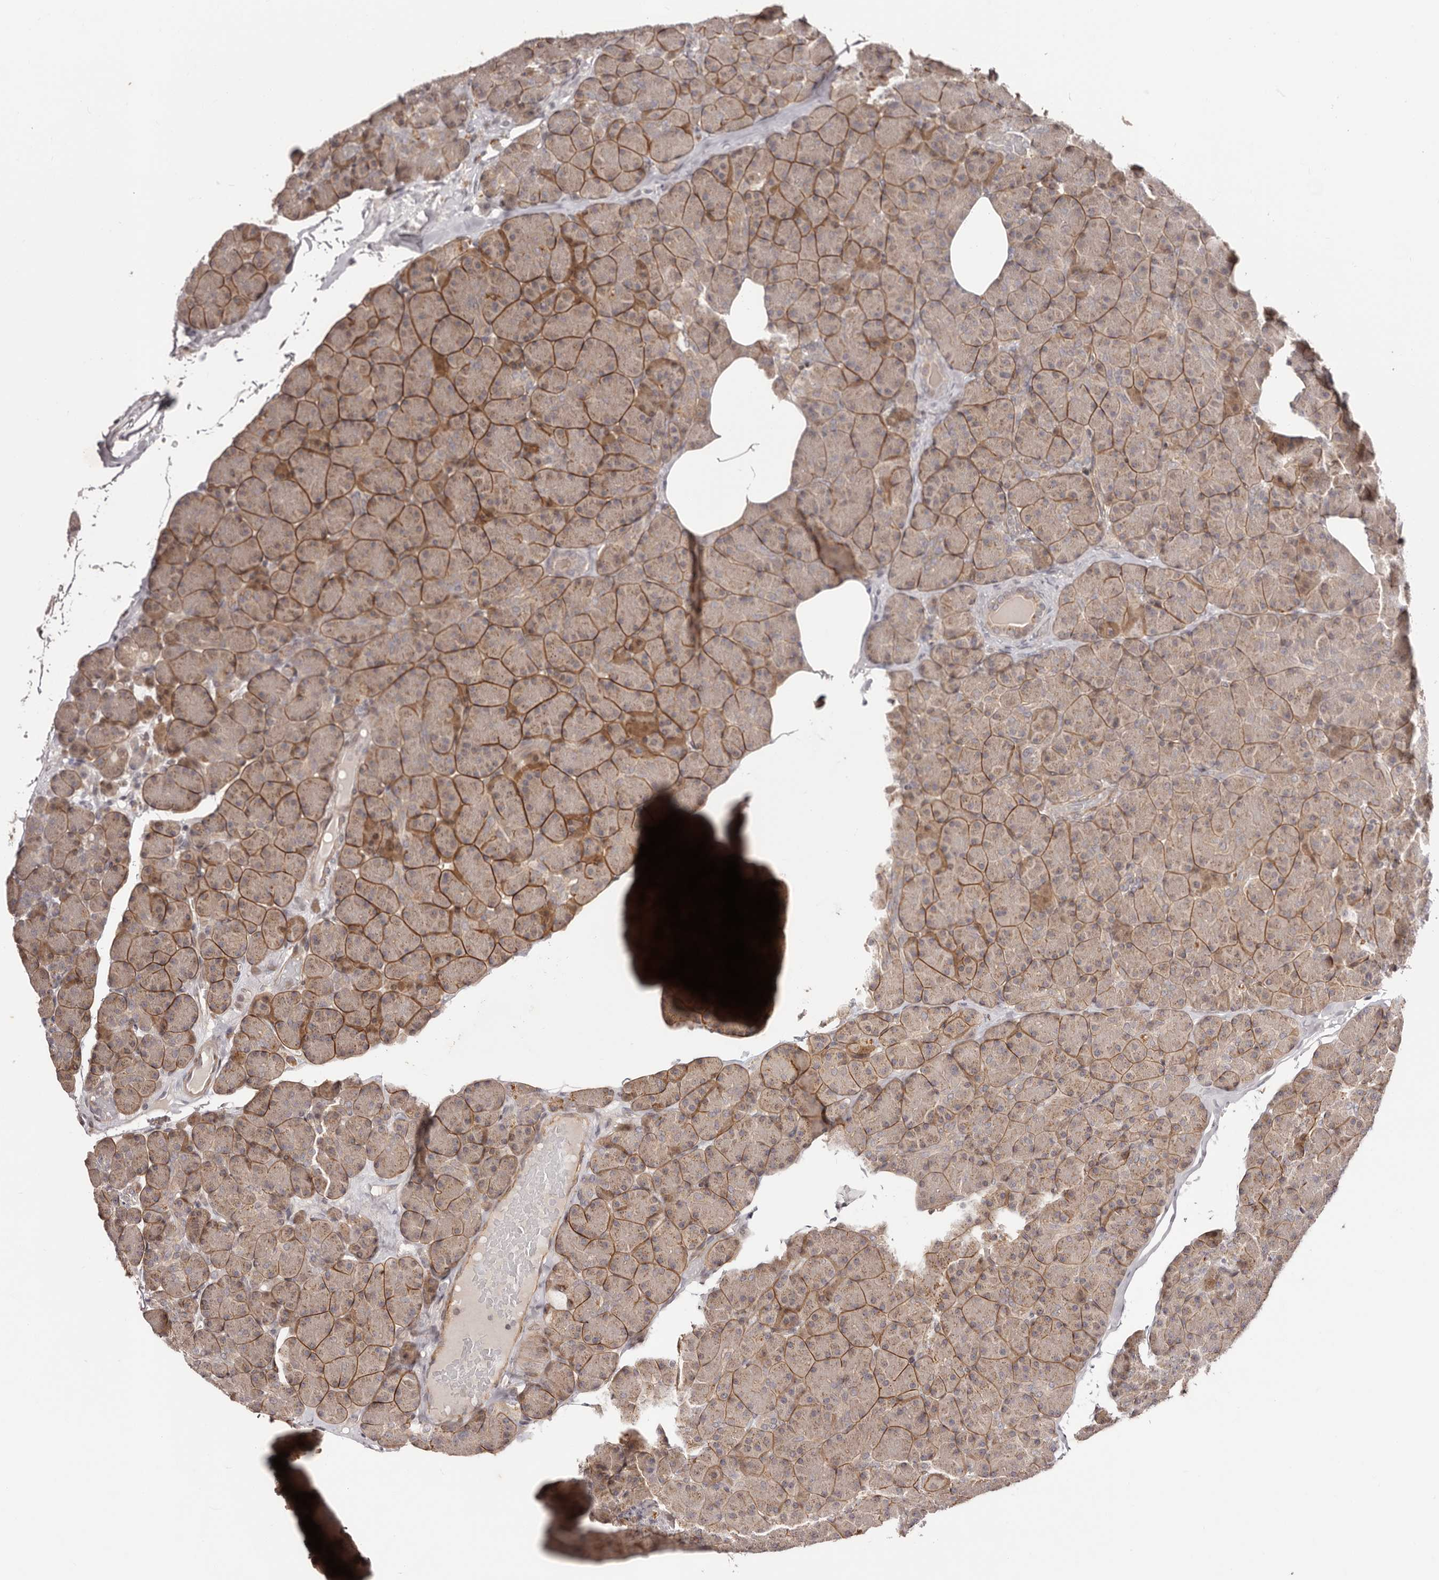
{"staining": {"intensity": "moderate", "quantity": "25%-75%", "location": "cytoplasmic/membranous"}, "tissue": "pancreas", "cell_type": "Exocrine glandular cells", "image_type": "normal", "snomed": [{"axis": "morphology", "description": "Normal tissue, NOS"}, {"axis": "topography", "description": "Pancreas"}], "caption": "This histopathology image exhibits immunohistochemistry (IHC) staining of unremarkable human pancreas, with medium moderate cytoplasmic/membranous positivity in about 25%-75% of exocrine glandular cells.", "gene": "MICAL2", "patient": {"sex": "female", "age": 43}}